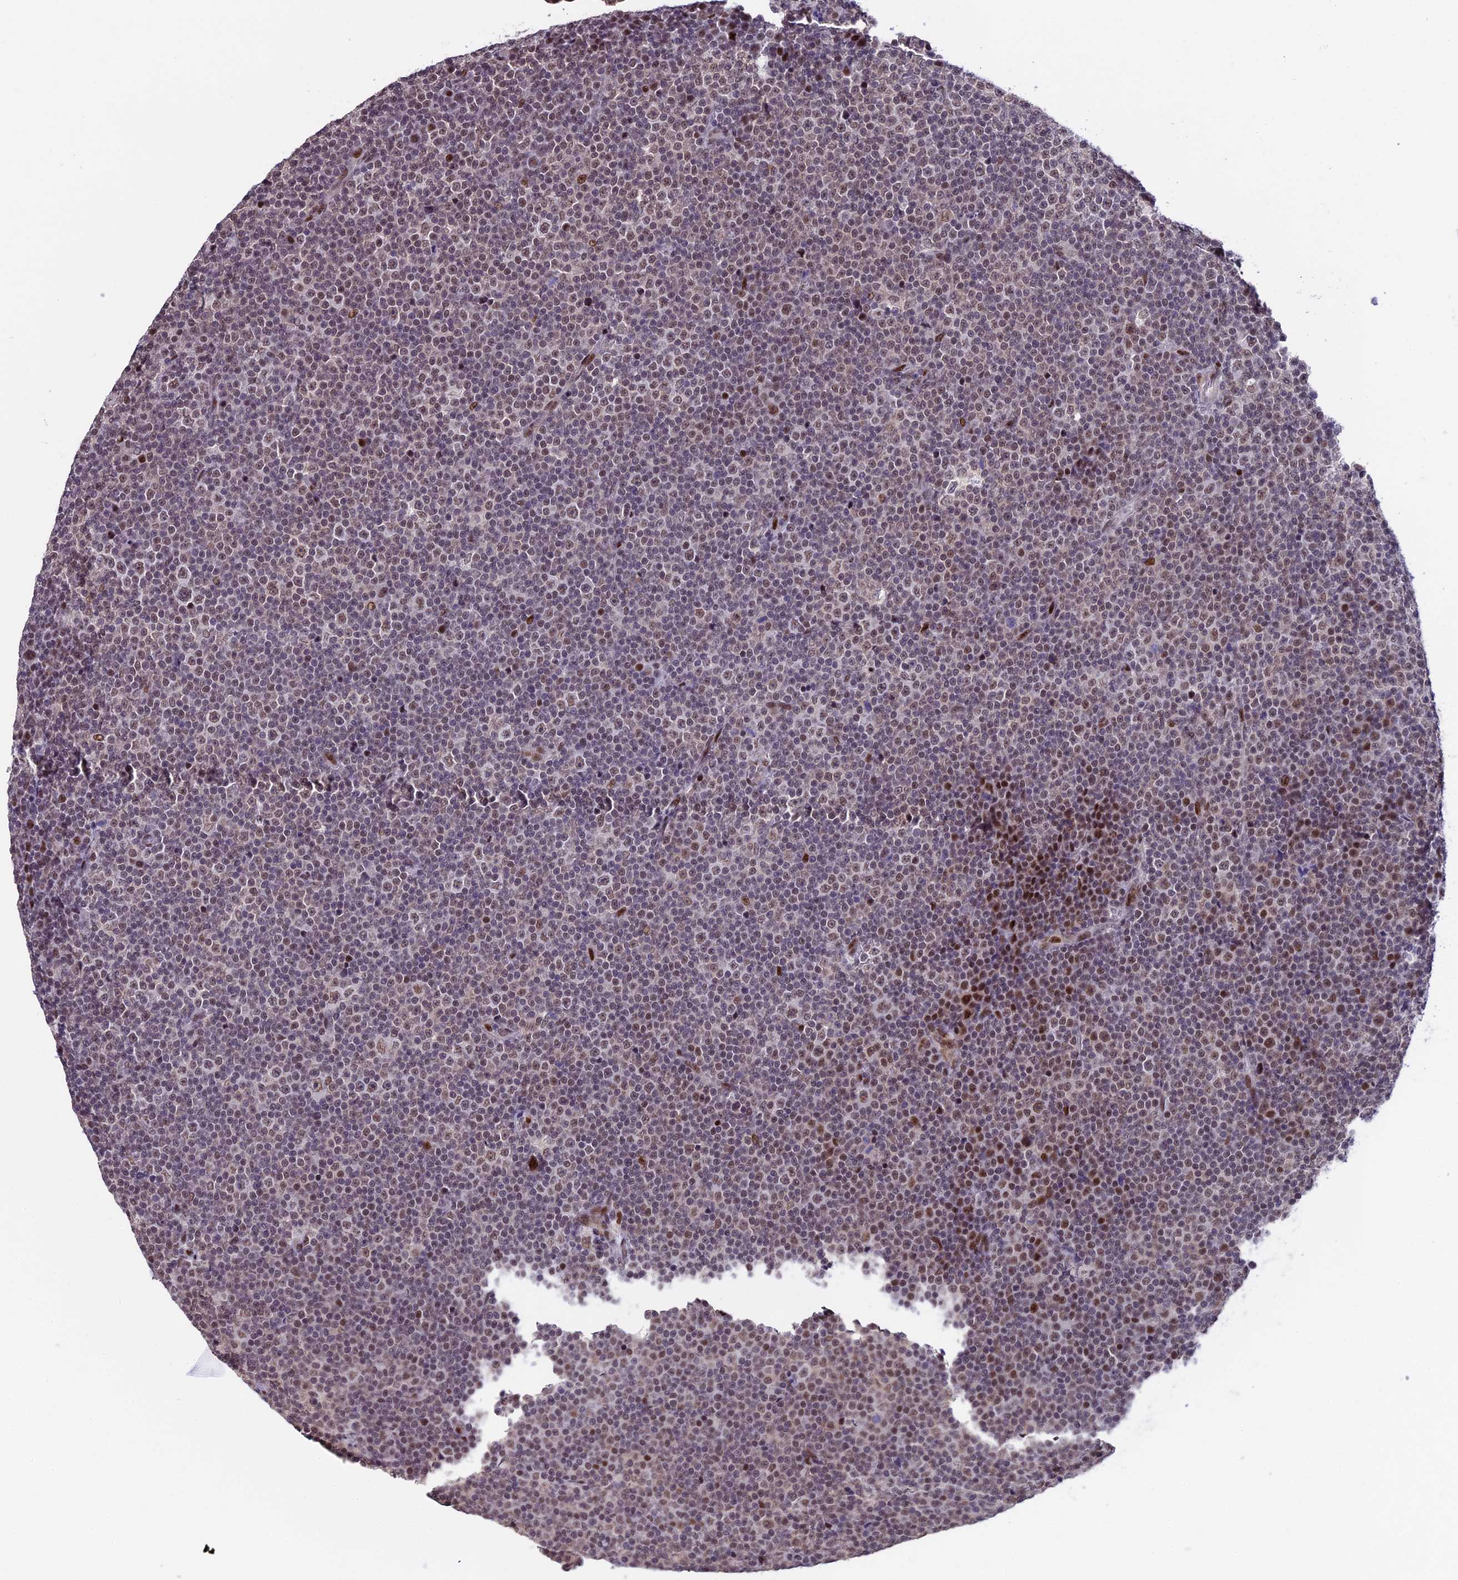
{"staining": {"intensity": "moderate", "quantity": "25%-75%", "location": "nuclear"}, "tissue": "lymphoma", "cell_type": "Tumor cells", "image_type": "cancer", "snomed": [{"axis": "morphology", "description": "Malignant lymphoma, non-Hodgkin's type, Low grade"}, {"axis": "topography", "description": "Lymph node"}], "caption": "Tumor cells exhibit medium levels of moderate nuclear expression in about 25%-75% of cells in human lymphoma.", "gene": "TCP11L2", "patient": {"sex": "female", "age": 67}}